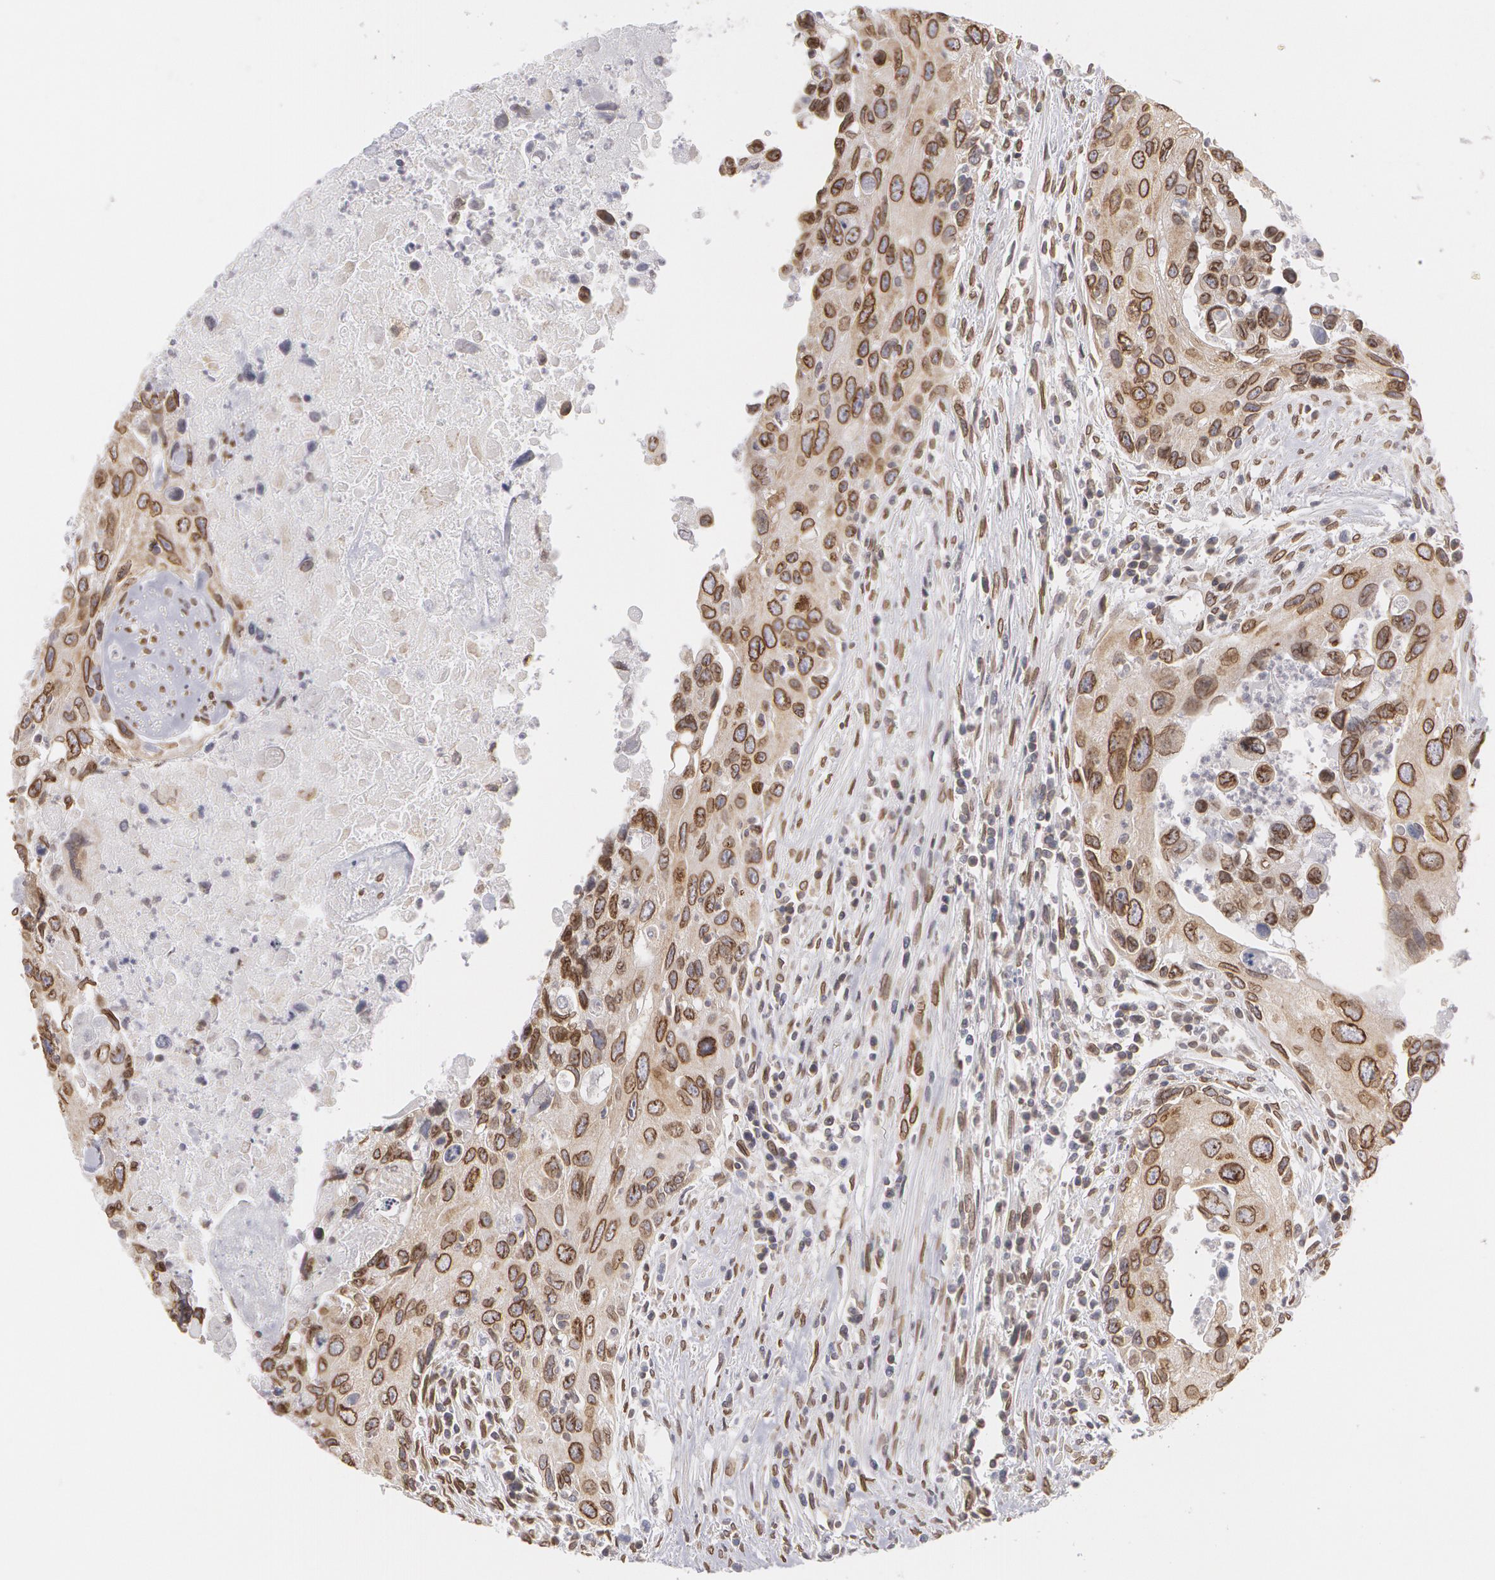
{"staining": {"intensity": "moderate", "quantity": "25%-75%", "location": "cytoplasmic/membranous,nuclear"}, "tissue": "urothelial cancer", "cell_type": "Tumor cells", "image_type": "cancer", "snomed": [{"axis": "morphology", "description": "Urothelial carcinoma, High grade"}, {"axis": "topography", "description": "Urinary bladder"}], "caption": "Moderate cytoplasmic/membranous and nuclear protein expression is present in approximately 25%-75% of tumor cells in urothelial cancer.", "gene": "EMD", "patient": {"sex": "male", "age": 71}}